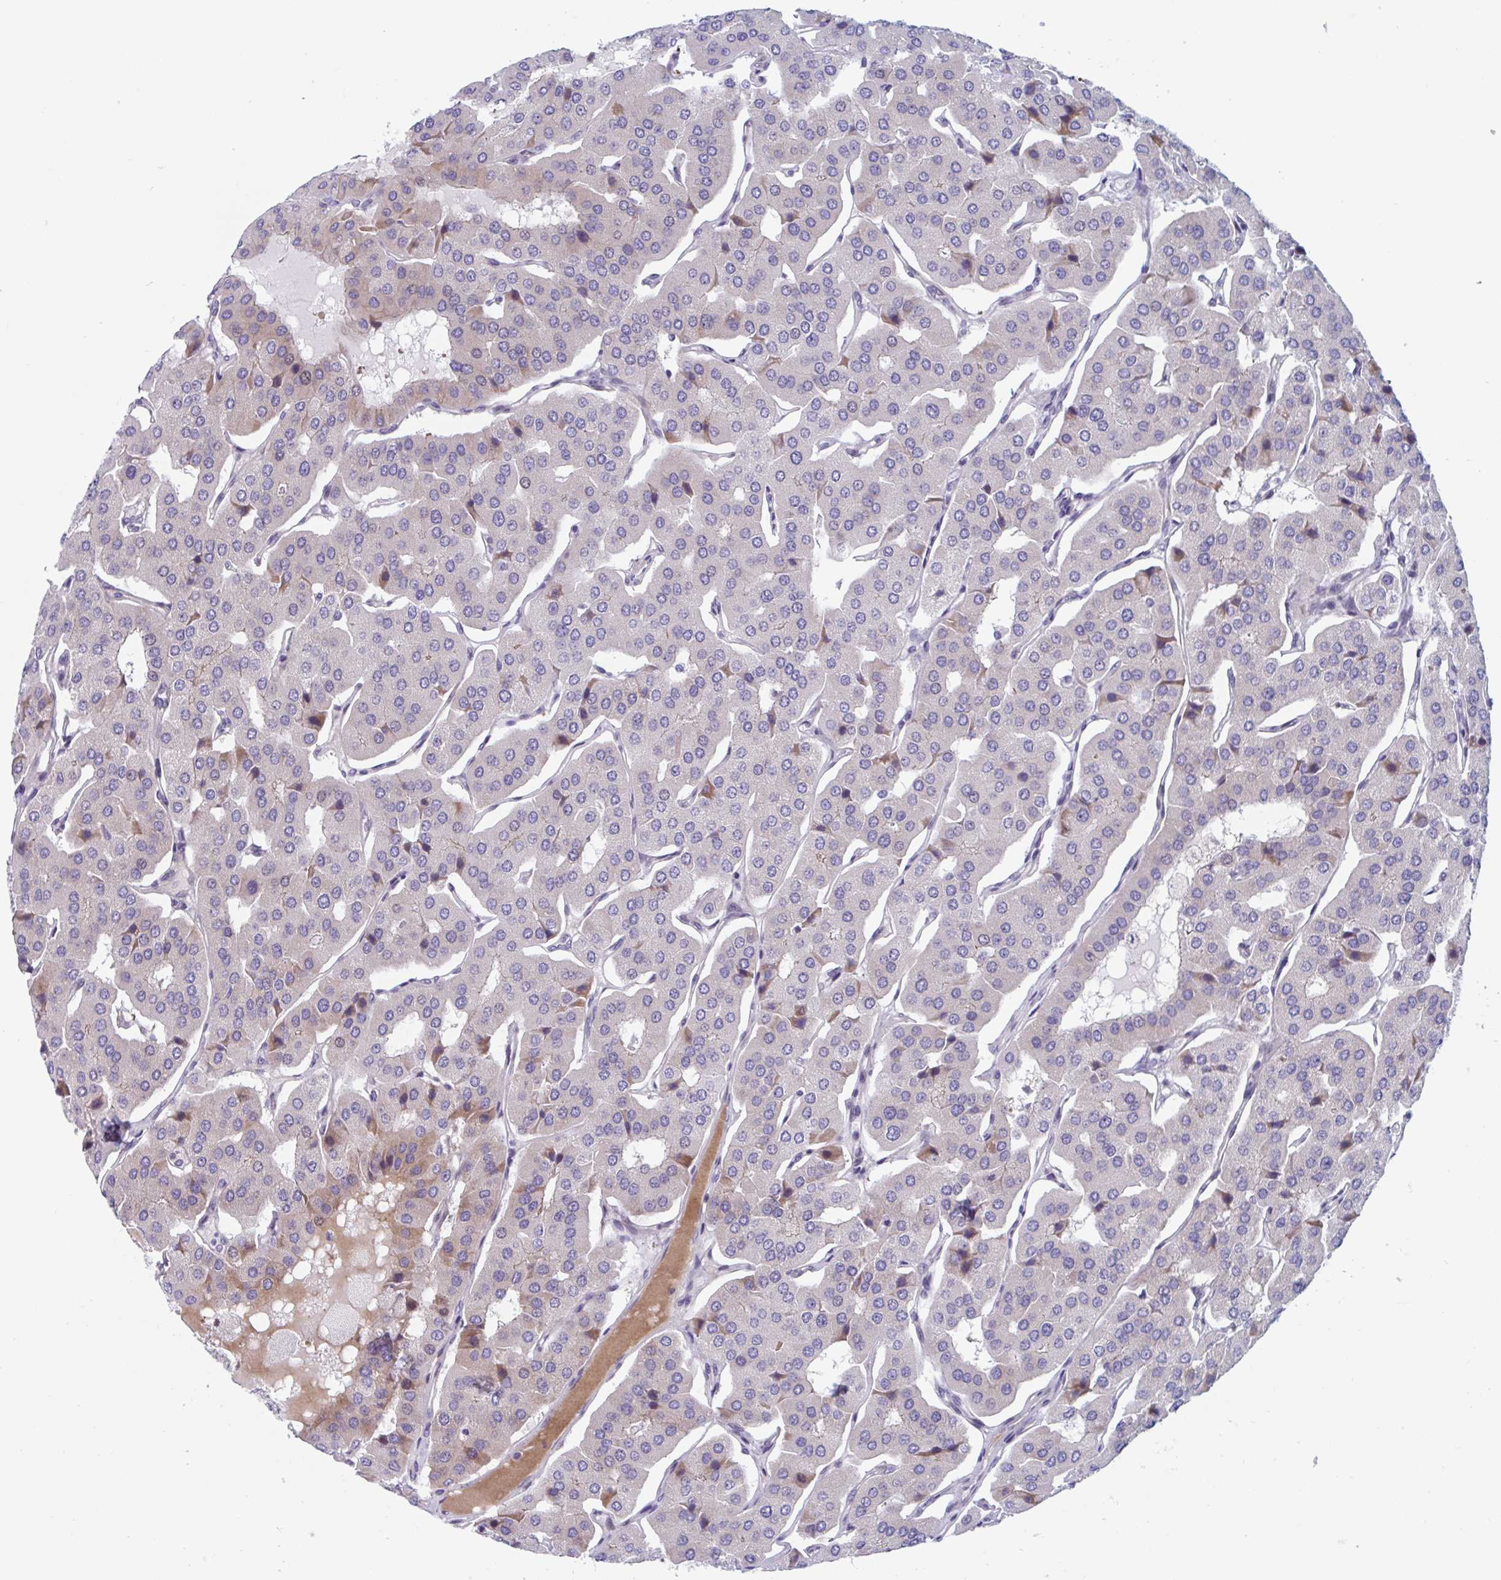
{"staining": {"intensity": "weak", "quantity": "<25%", "location": "cytoplasmic/membranous"}, "tissue": "parathyroid gland", "cell_type": "Glandular cells", "image_type": "normal", "snomed": [{"axis": "morphology", "description": "Normal tissue, NOS"}, {"axis": "morphology", "description": "Adenoma, NOS"}, {"axis": "topography", "description": "Parathyroid gland"}], "caption": "A high-resolution photomicrograph shows immunohistochemistry staining of unremarkable parathyroid gland, which exhibits no significant expression in glandular cells. (Stains: DAB (3,3'-diaminobenzidine) immunohistochemistry (IHC) with hematoxylin counter stain, Microscopy: brightfield microscopy at high magnification).", "gene": "DUXA", "patient": {"sex": "female", "age": 86}}